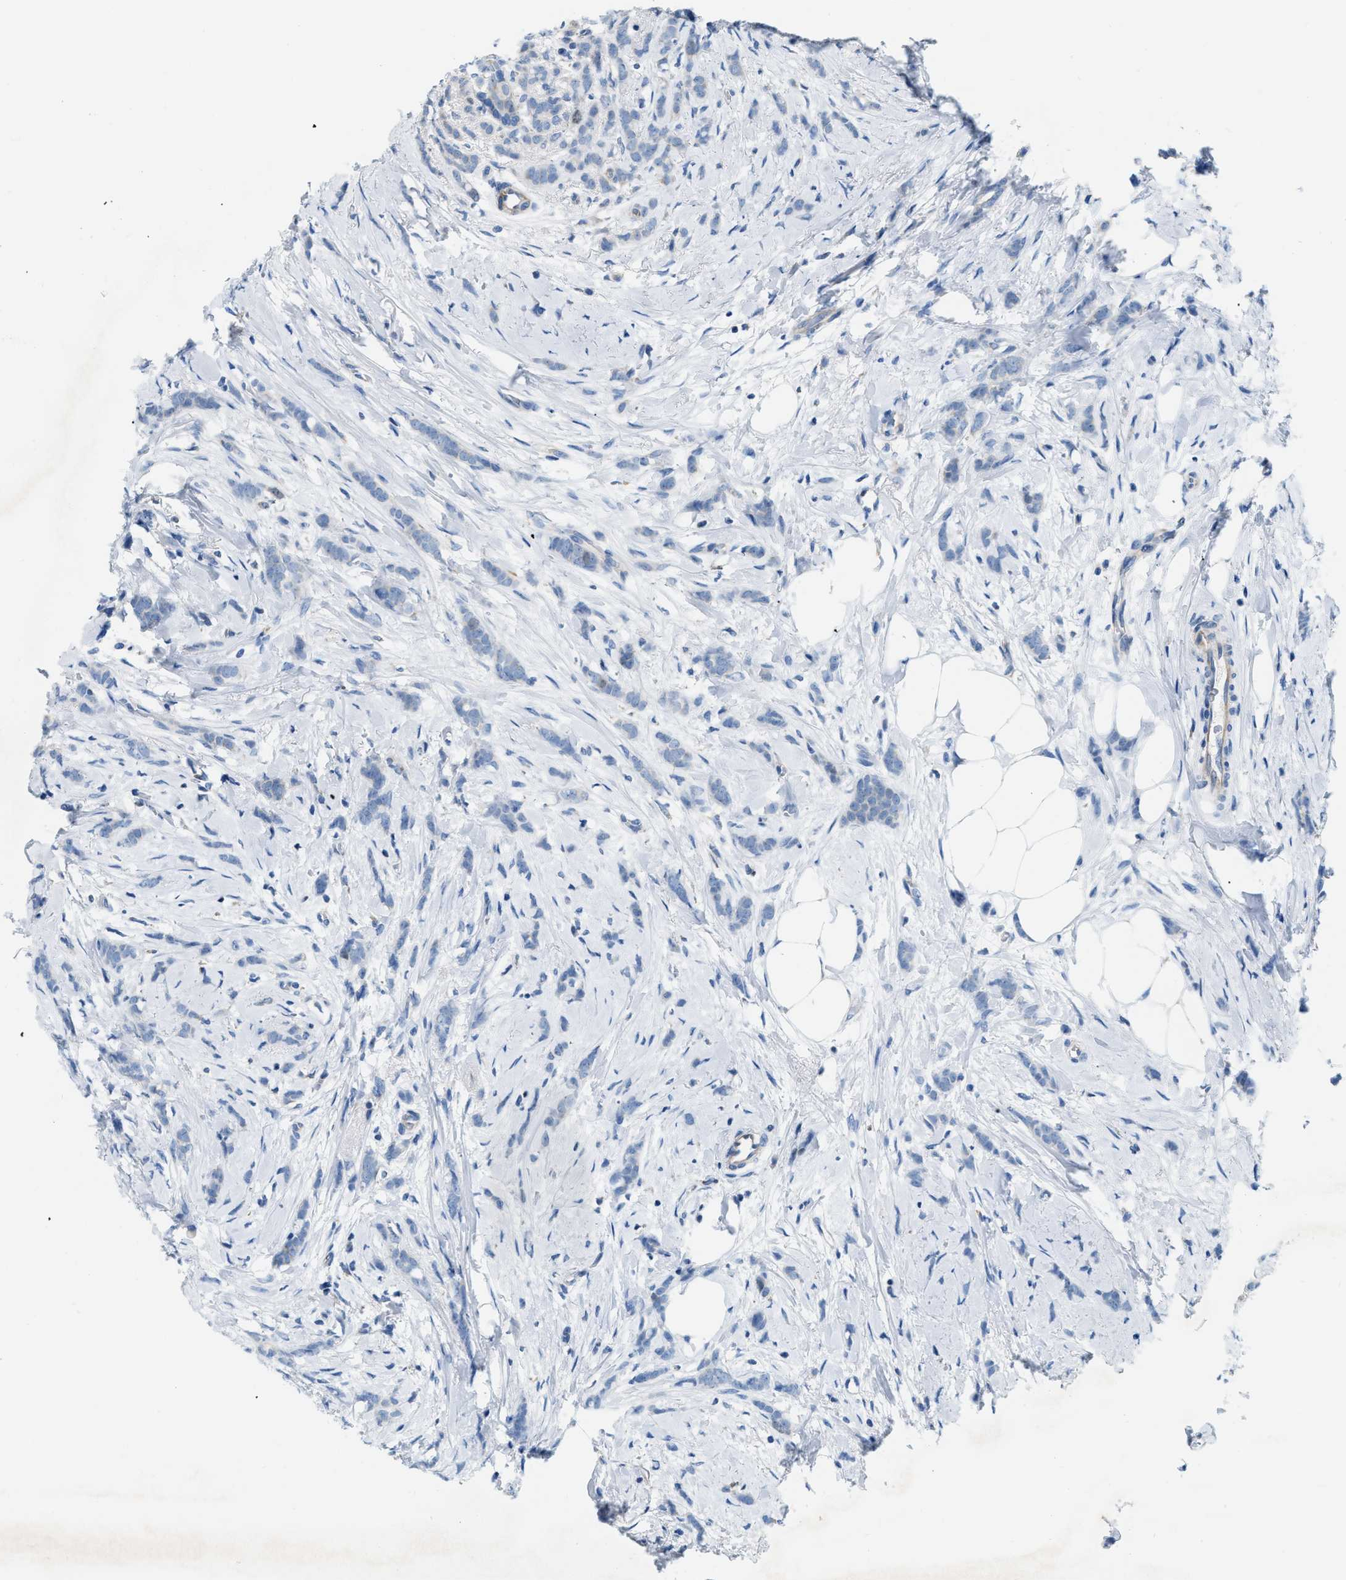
{"staining": {"intensity": "negative", "quantity": "none", "location": "none"}, "tissue": "breast cancer", "cell_type": "Tumor cells", "image_type": "cancer", "snomed": [{"axis": "morphology", "description": "Lobular carcinoma, in situ"}, {"axis": "morphology", "description": "Lobular carcinoma"}, {"axis": "topography", "description": "Breast"}], "caption": "The photomicrograph displays no staining of tumor cells in breast lobular carcinoma in situ. The staining is performed using DAB (3,3'-diaminobenzidine) brown chromogen with nuclei counter-stained in using hematoxylin.", "gene": "JADE1", "patient": {"sex": "female", "age": 41}}